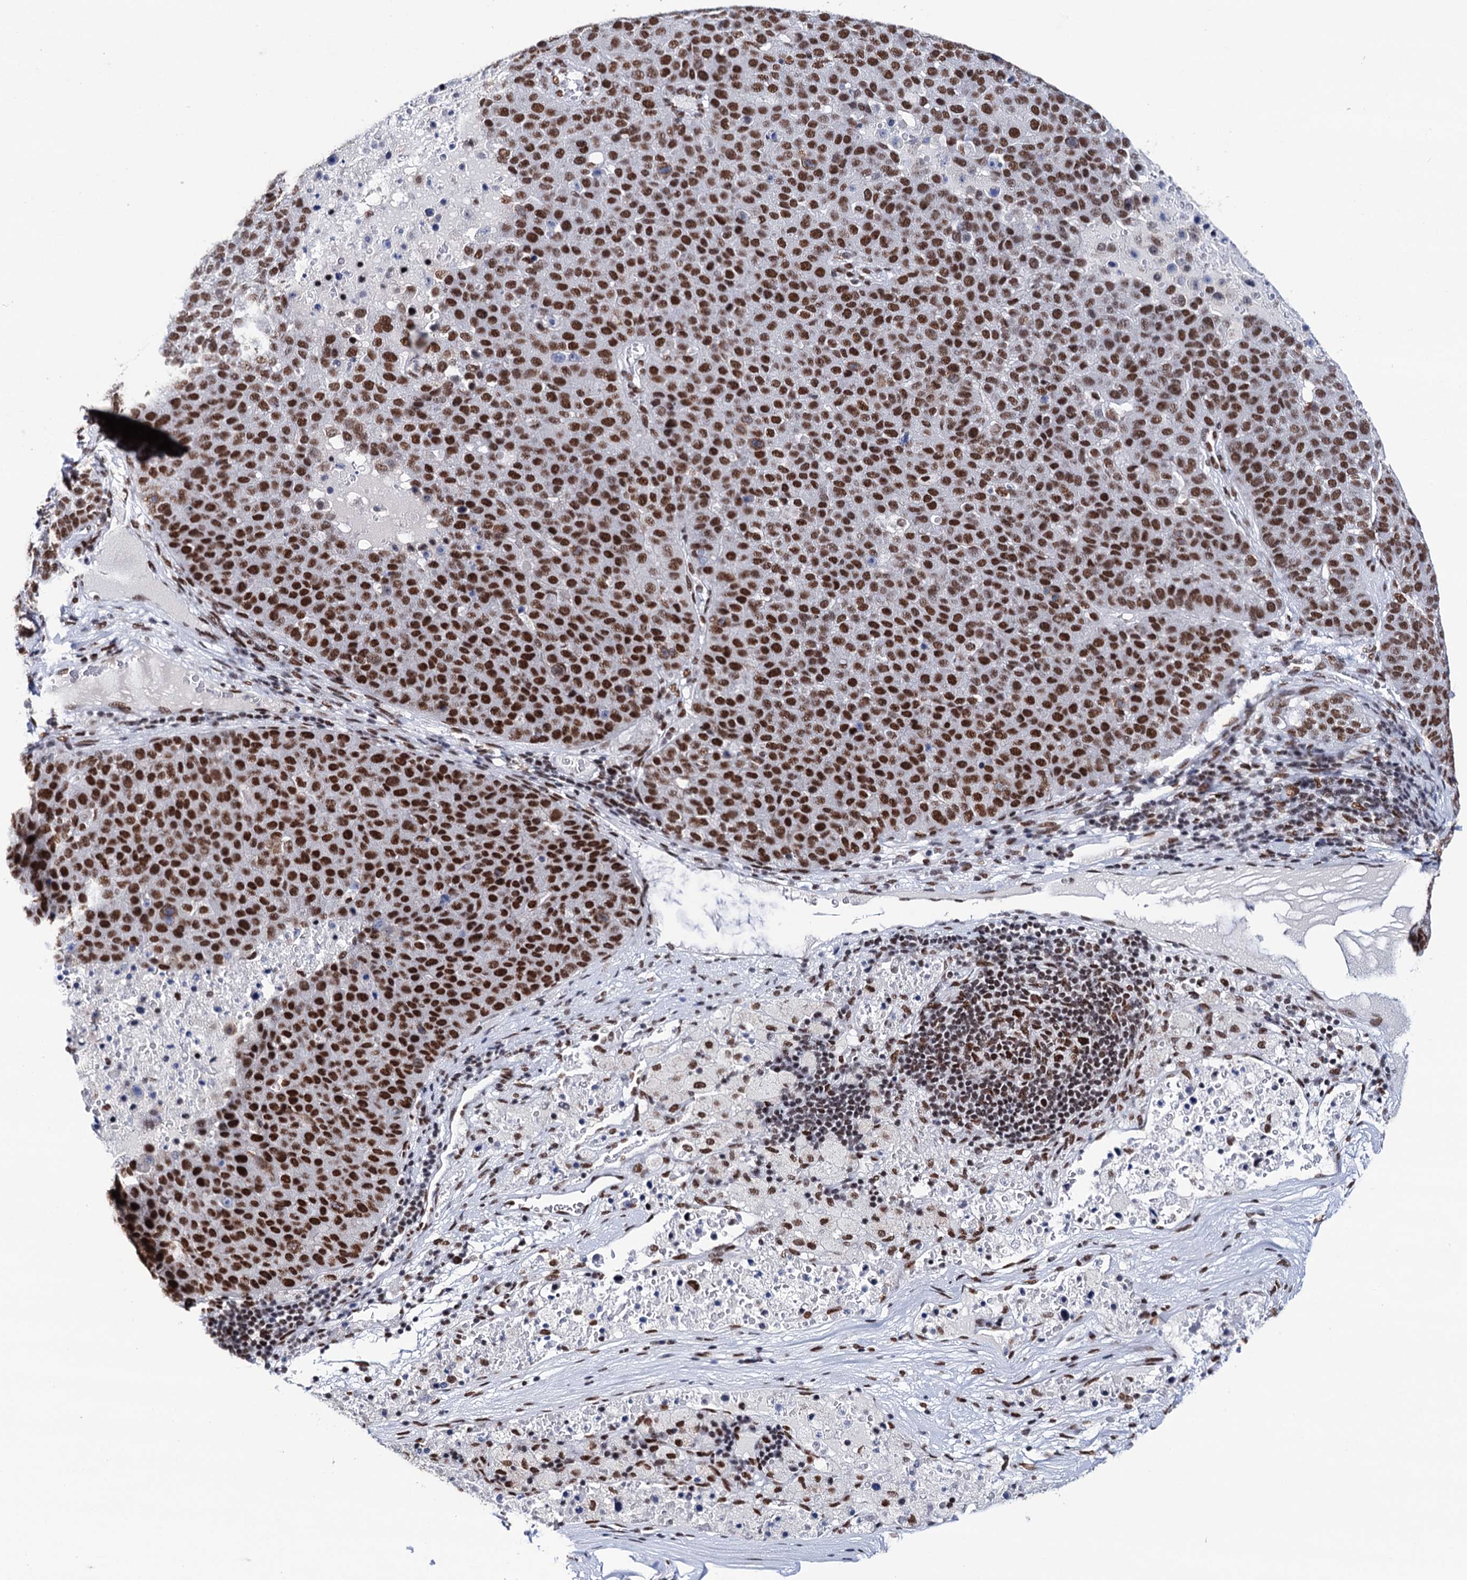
{"staining": {"intensity": "strong", "quantity": ">75%", "location": "nuclear"}, "tissue": "pancreatic cancer", "cell_type": "Tumor cells", "image_type": "cancer", "snomed": [{"axis": "morphology", "description": "Adenocarcinoma, NOS"}, {"axis": "topography", "description": "Pancreas"}], "caption": "Brown immunohistochemical staining in pancreatic cancer displays strong nuclear staining in approximately >75% of tumor cells.", "gene": "MATR3", "patient": {"sex": "female", "age": 61}}